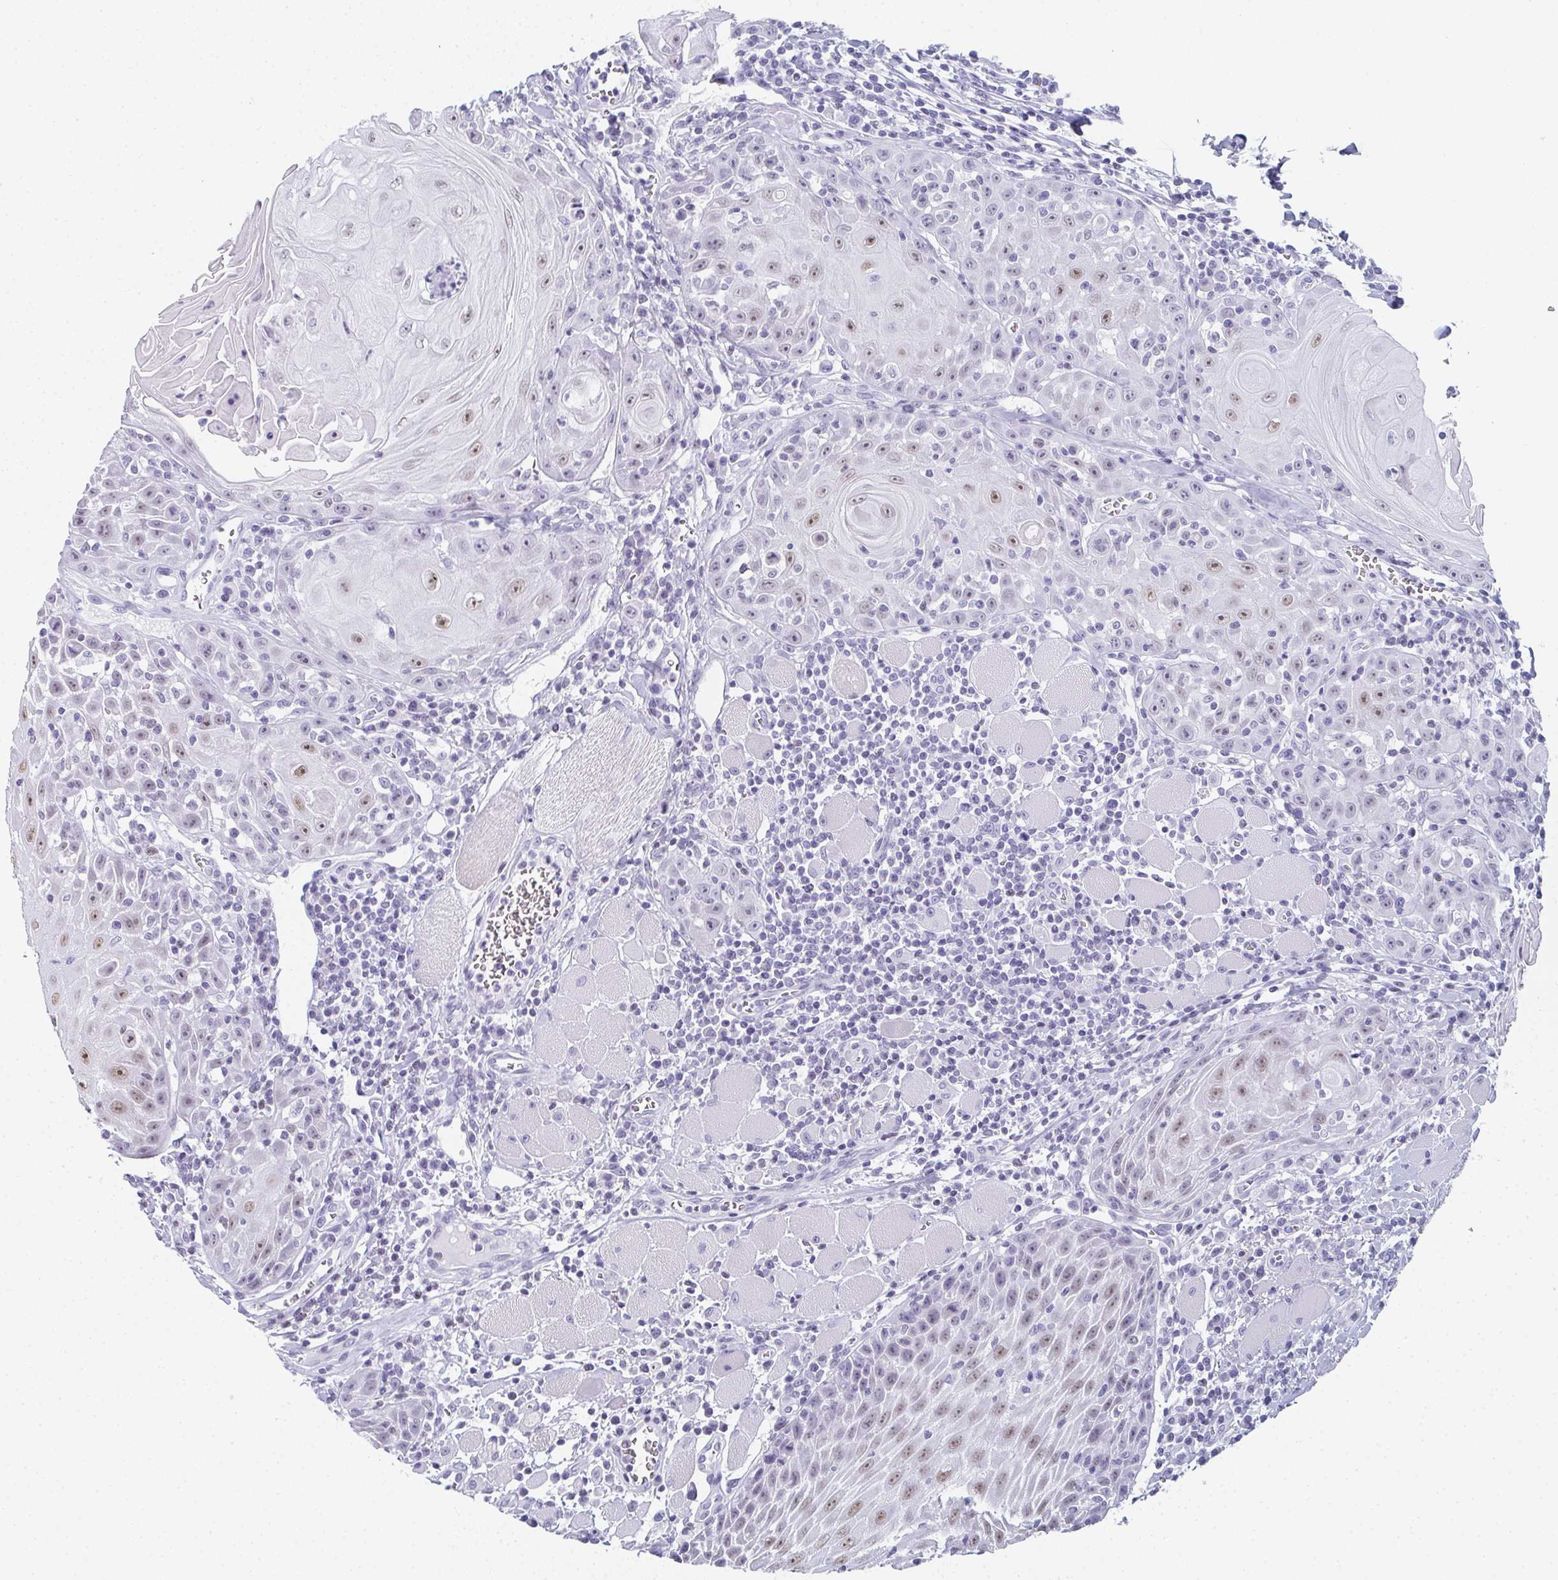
{"staining": {"intensity": "moderate", "quantity": "25%-75%", "location": "nuclear"}, "tissue": "head and neck cancer", "cell_type": "Tumor cells", "image_type": "cancer", "snomed": [{"axis": "morphology", "description": "Squamous cell carcinoma, NOS"}, {"axis": "topography", "description": "Head-Neck"}], "caption": "Immunohistochemical staining of human head and neck squamous cell carcinoma exhibits medium levels of moderate nuclear expression in about 25%-75% of tumor cells. The staining is performed using DAB (3,3'-diaminobenzidine) brown chromogen to label protein expression. The nuclei are counter-stained blue using hematoxylin.", "gene": "PYCR3", "patient": {"sex": "male", "age": 52}}